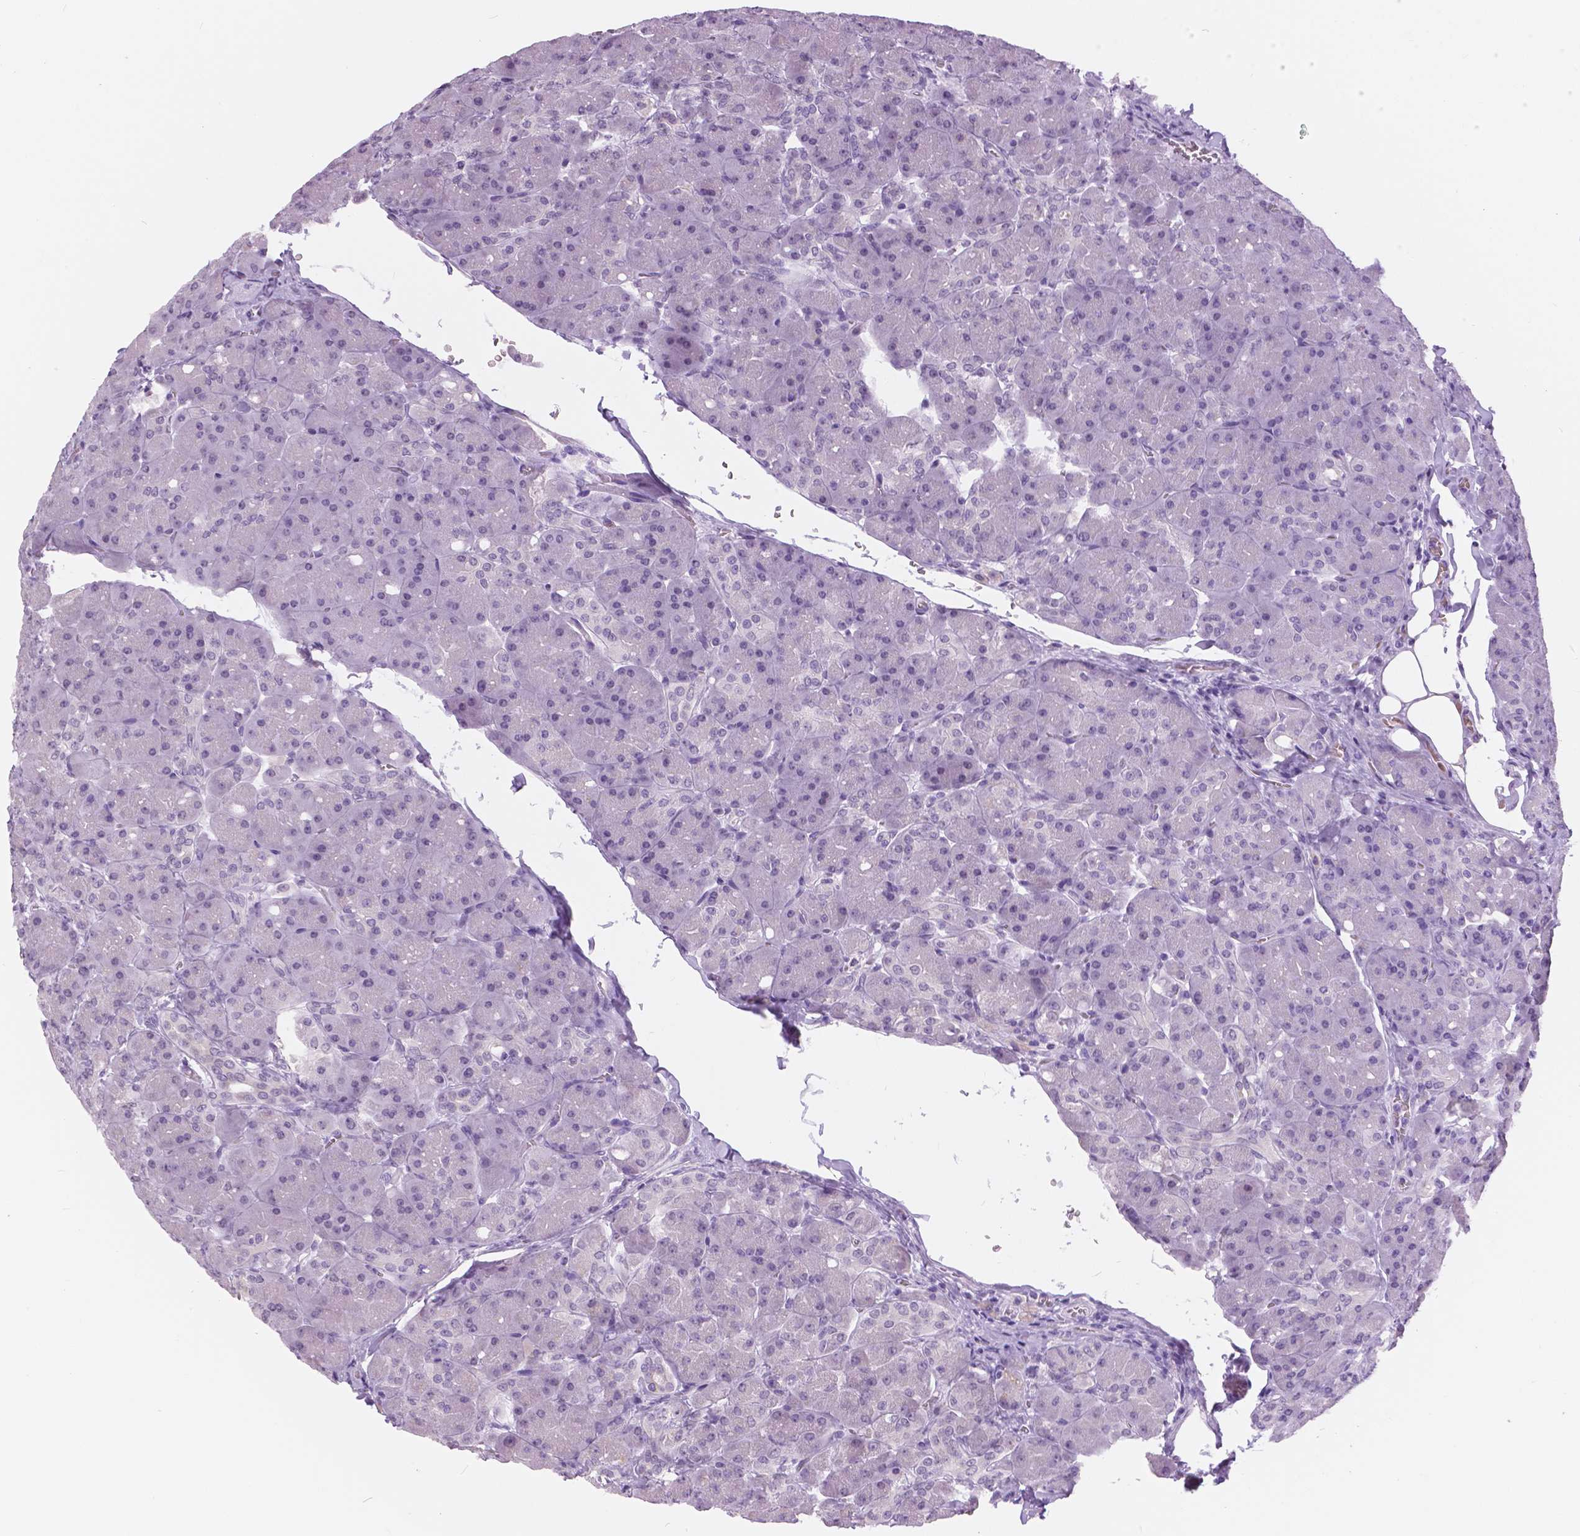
{"staining": {"intensity": "negative", "quantity": "none", "location": "none"}, "tissue": "pancreas", "cell_type": "Exocrine glandular cells", "image_type": "normal", "snomed": [{"axis": "morphology", "description": "Normal tissue, NOS"}, {"axis": "topography", "description": "Pancreas"}], "caption": "The immunohistochemistry (IHC) image has no significant expression in exocrine glandular cells of pancreas.", "gene": "MYOM1", "patient": {"sex": "male", "age": 55}}